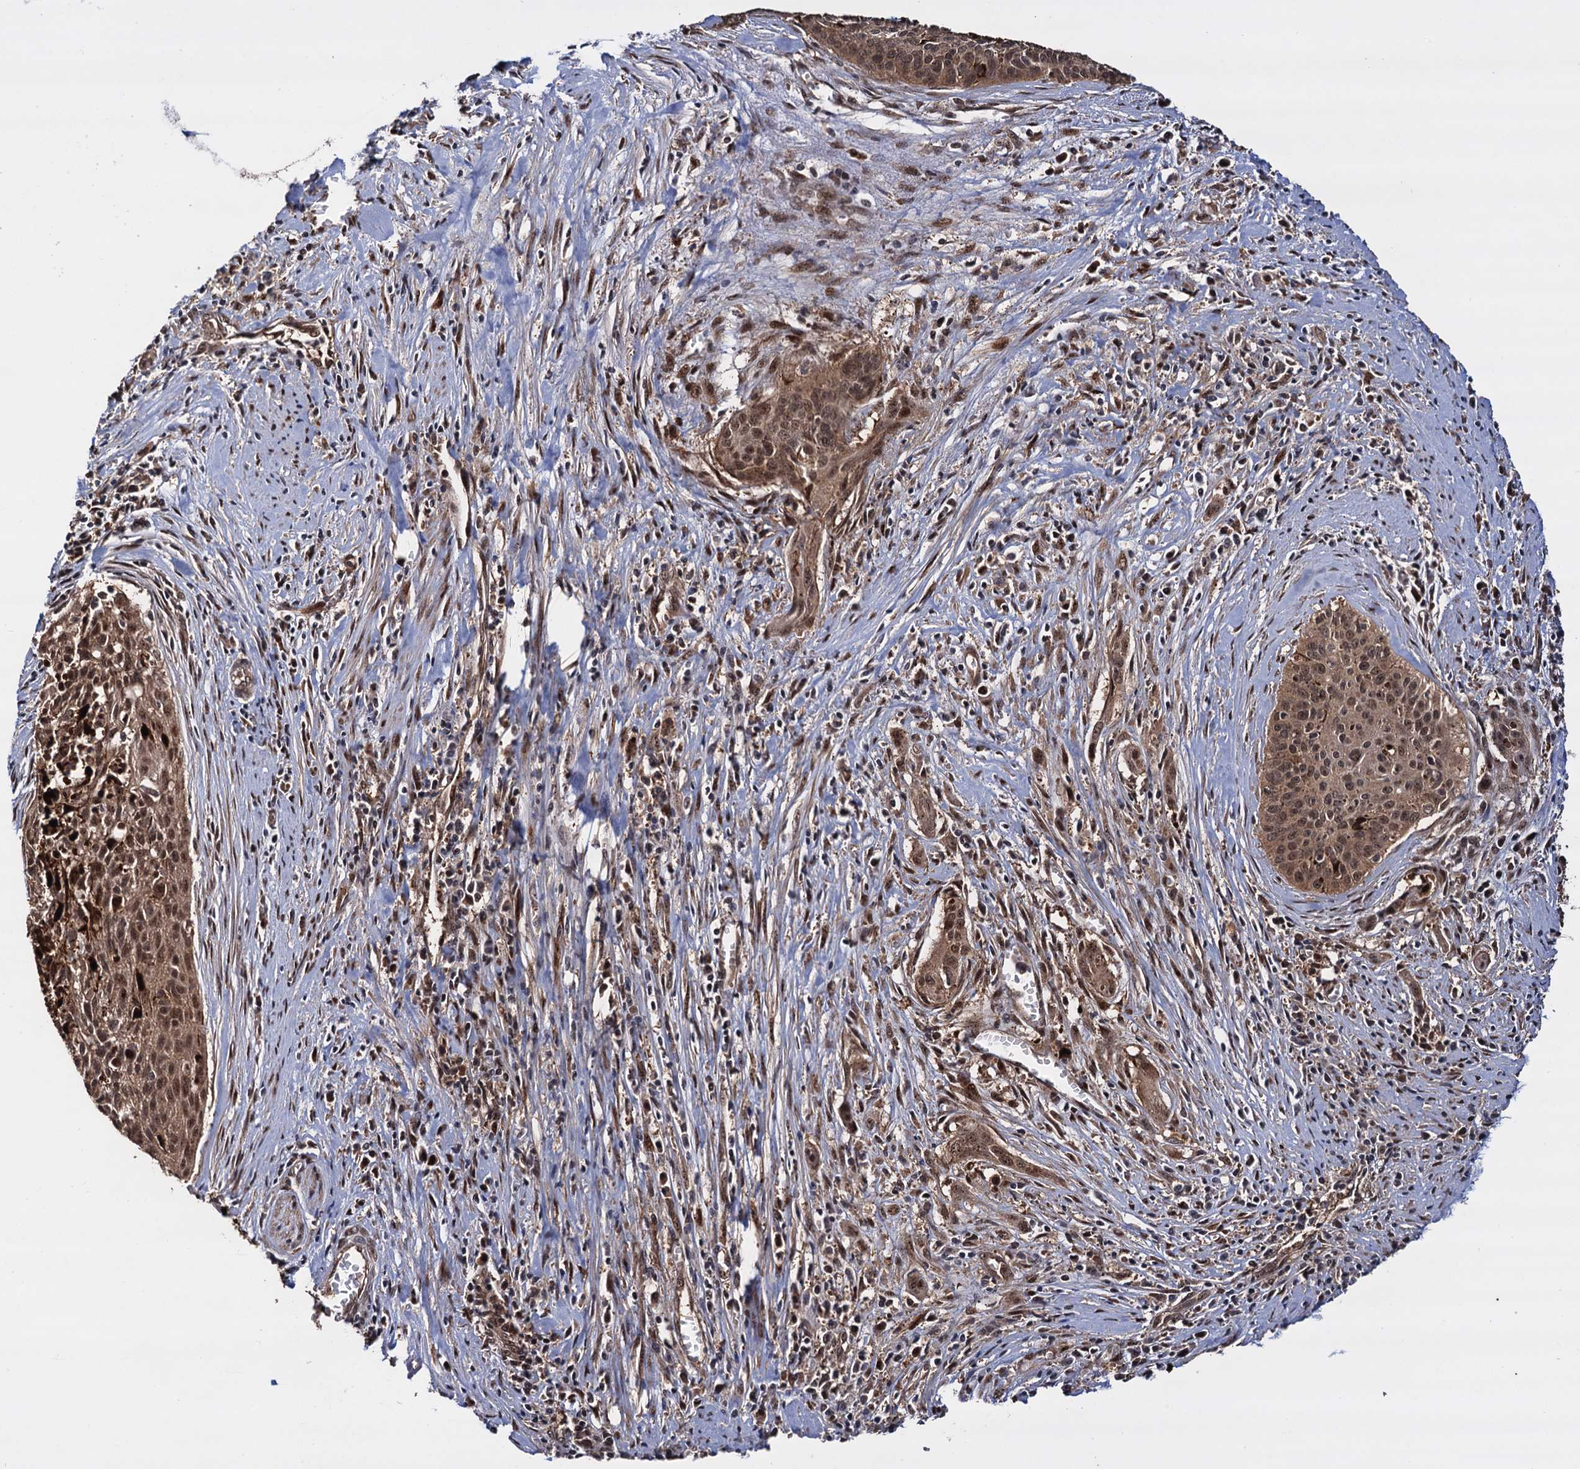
{"staining": {"intensity": "moderate", "quantity": ">75%", "location": "cytoplasmic/membranous,nuclear"}, "tissue": "cervical cancer", "cell_type": "Tumor cells", "image_type": "cancer", "snomed": [{"axis": "morphology", "description": "Squamous cell carcinoma, NOS"}, {"axis": "topography", "description": "Cervix"}], "caption": "Cervical cancer (squamous cell carcinoma) stained with immunohistochemistry (IHC) demonstrates moderate cytoplasmic/membranous and nuclear positivity in about >75% of tumor cells.", "gene": "PIGB", "patient": {"sex": "female", "age": 55}}